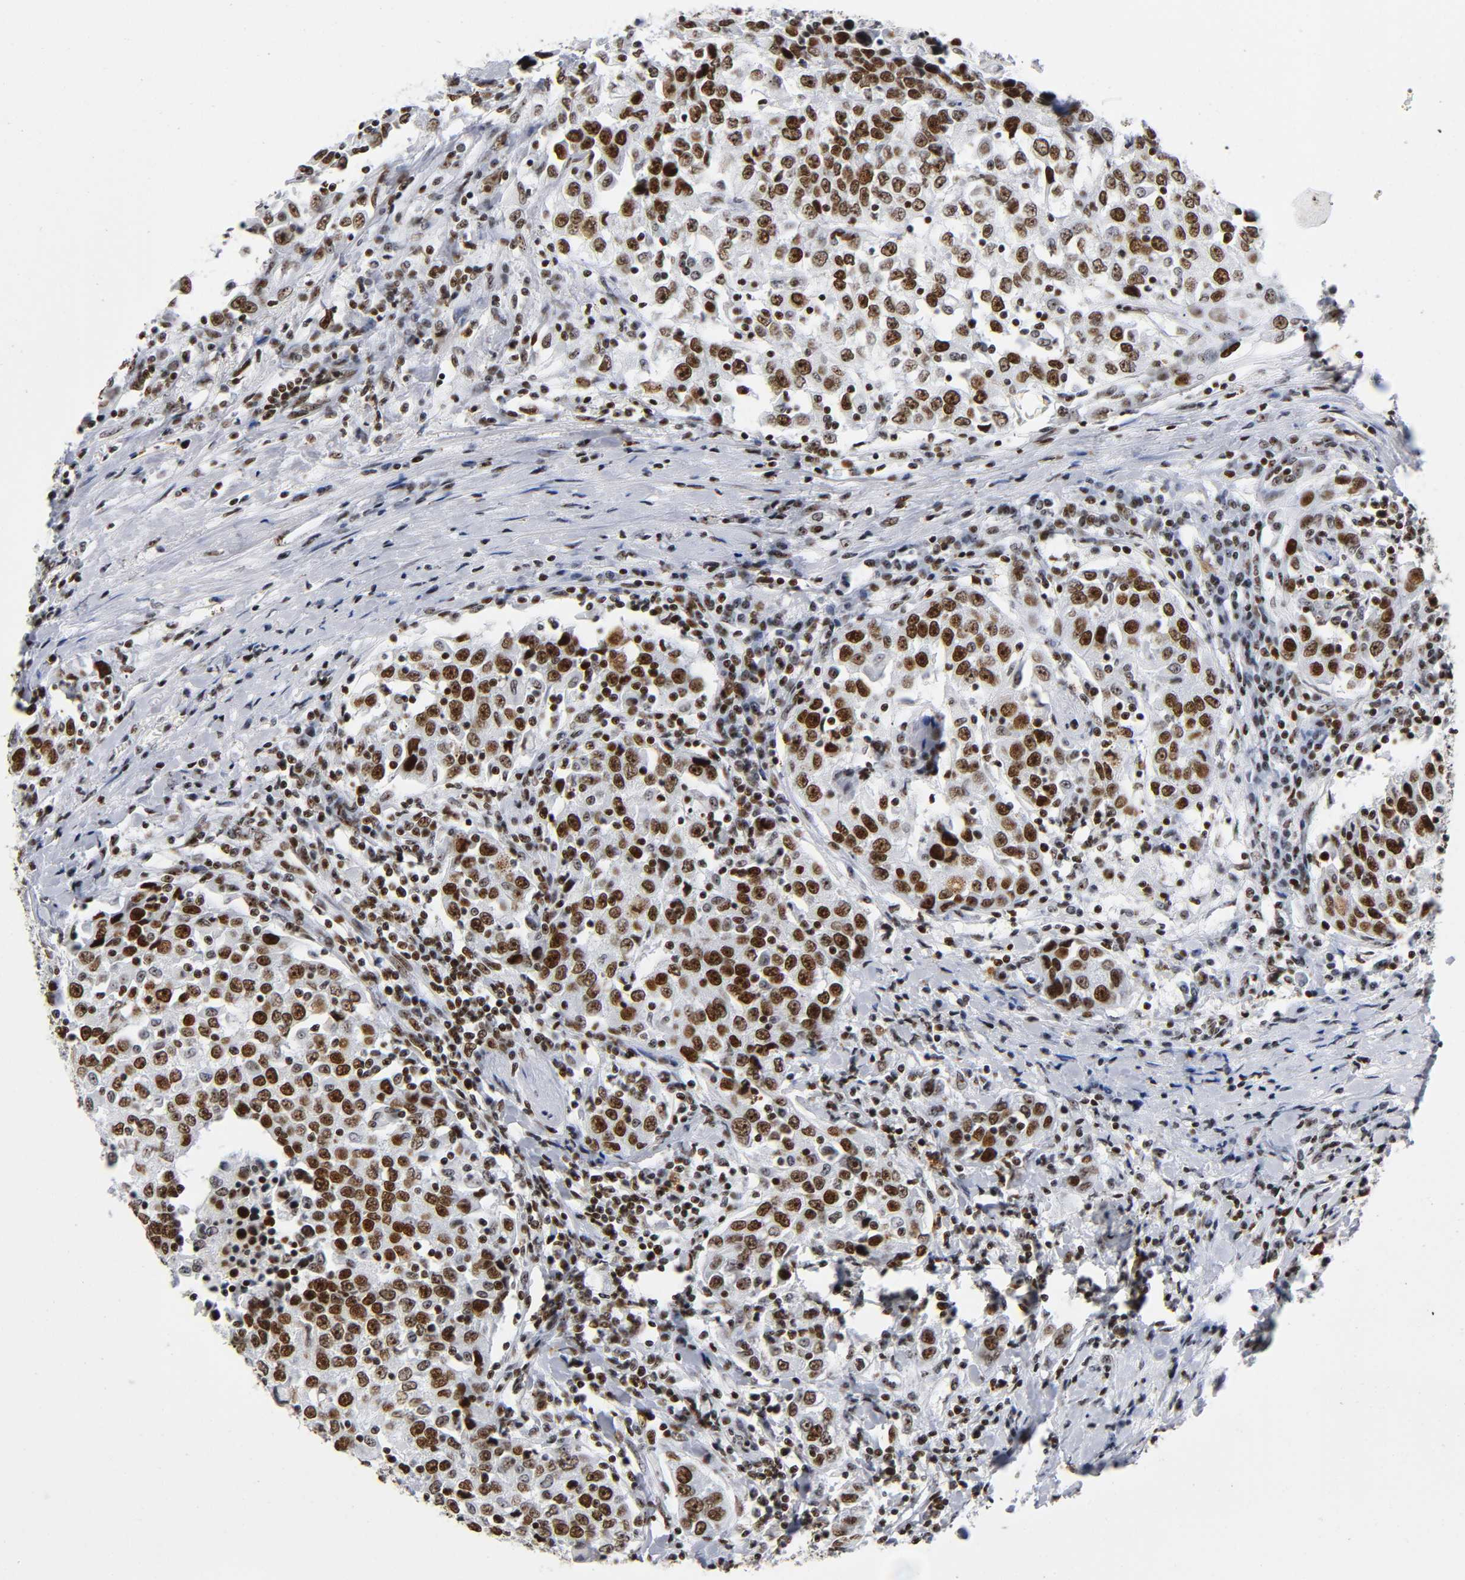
{"staining": {"intensity": "strong", "quantity": ">75%", "location": "nuclear"}, "tissue": "urothelial cancer", "cell_type": "Tumor cells", "image_type": "cancer", "snomed": [{"axis": "morphology", "description": "Urothelial carcinoma, High grade"}, {"axis": "topography", "description": "Urinary bladder"}], "caption": "Human urothelial cancer stained with a brown dye exhibits strong nuclear positive staining in about >75% of tumor cells.", "gene": "UBTF", "patient": {"sex": "female", "age": 80}}